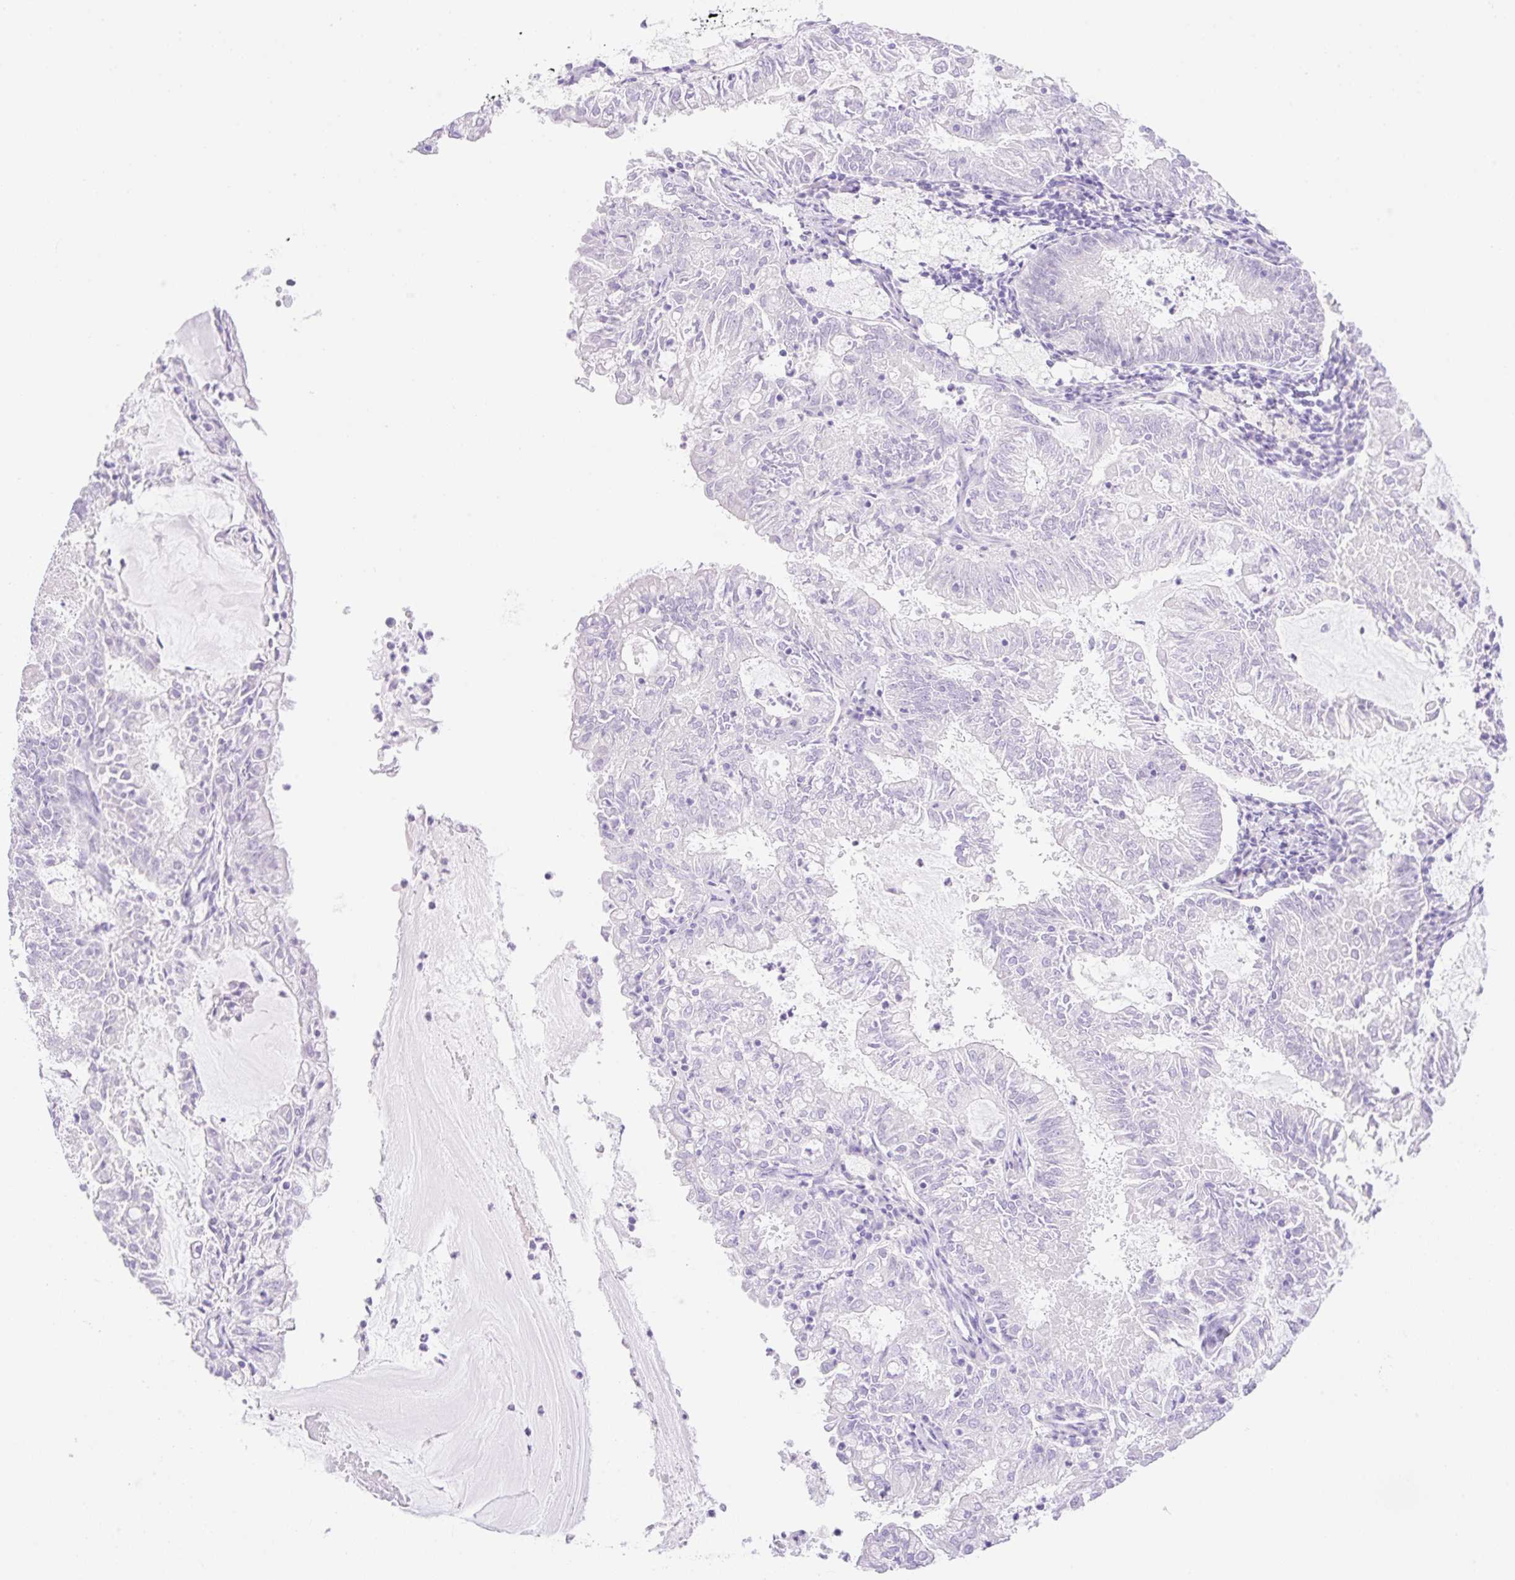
{"staining": {"intensity": "negative", "quantity": "none", "location": "none"}, "tissue": "endometrial cancer", "cell_type": "Tumor cells", "image_type": "cancer", "snomed": [{"axis": "morphology", "description": "Adenocarcinoma, NOS"}, {"axis": "topography", "description": "Endometrium"}], "caption": "DAB (3,3'-diaminobenzidine) immunohistochemical staining of endometrial cancer (adenocarcinoma) reveals no significant staining in tumor cells.", "gene": "CDX1", "patient": {"sex": "female", "age": 57}}